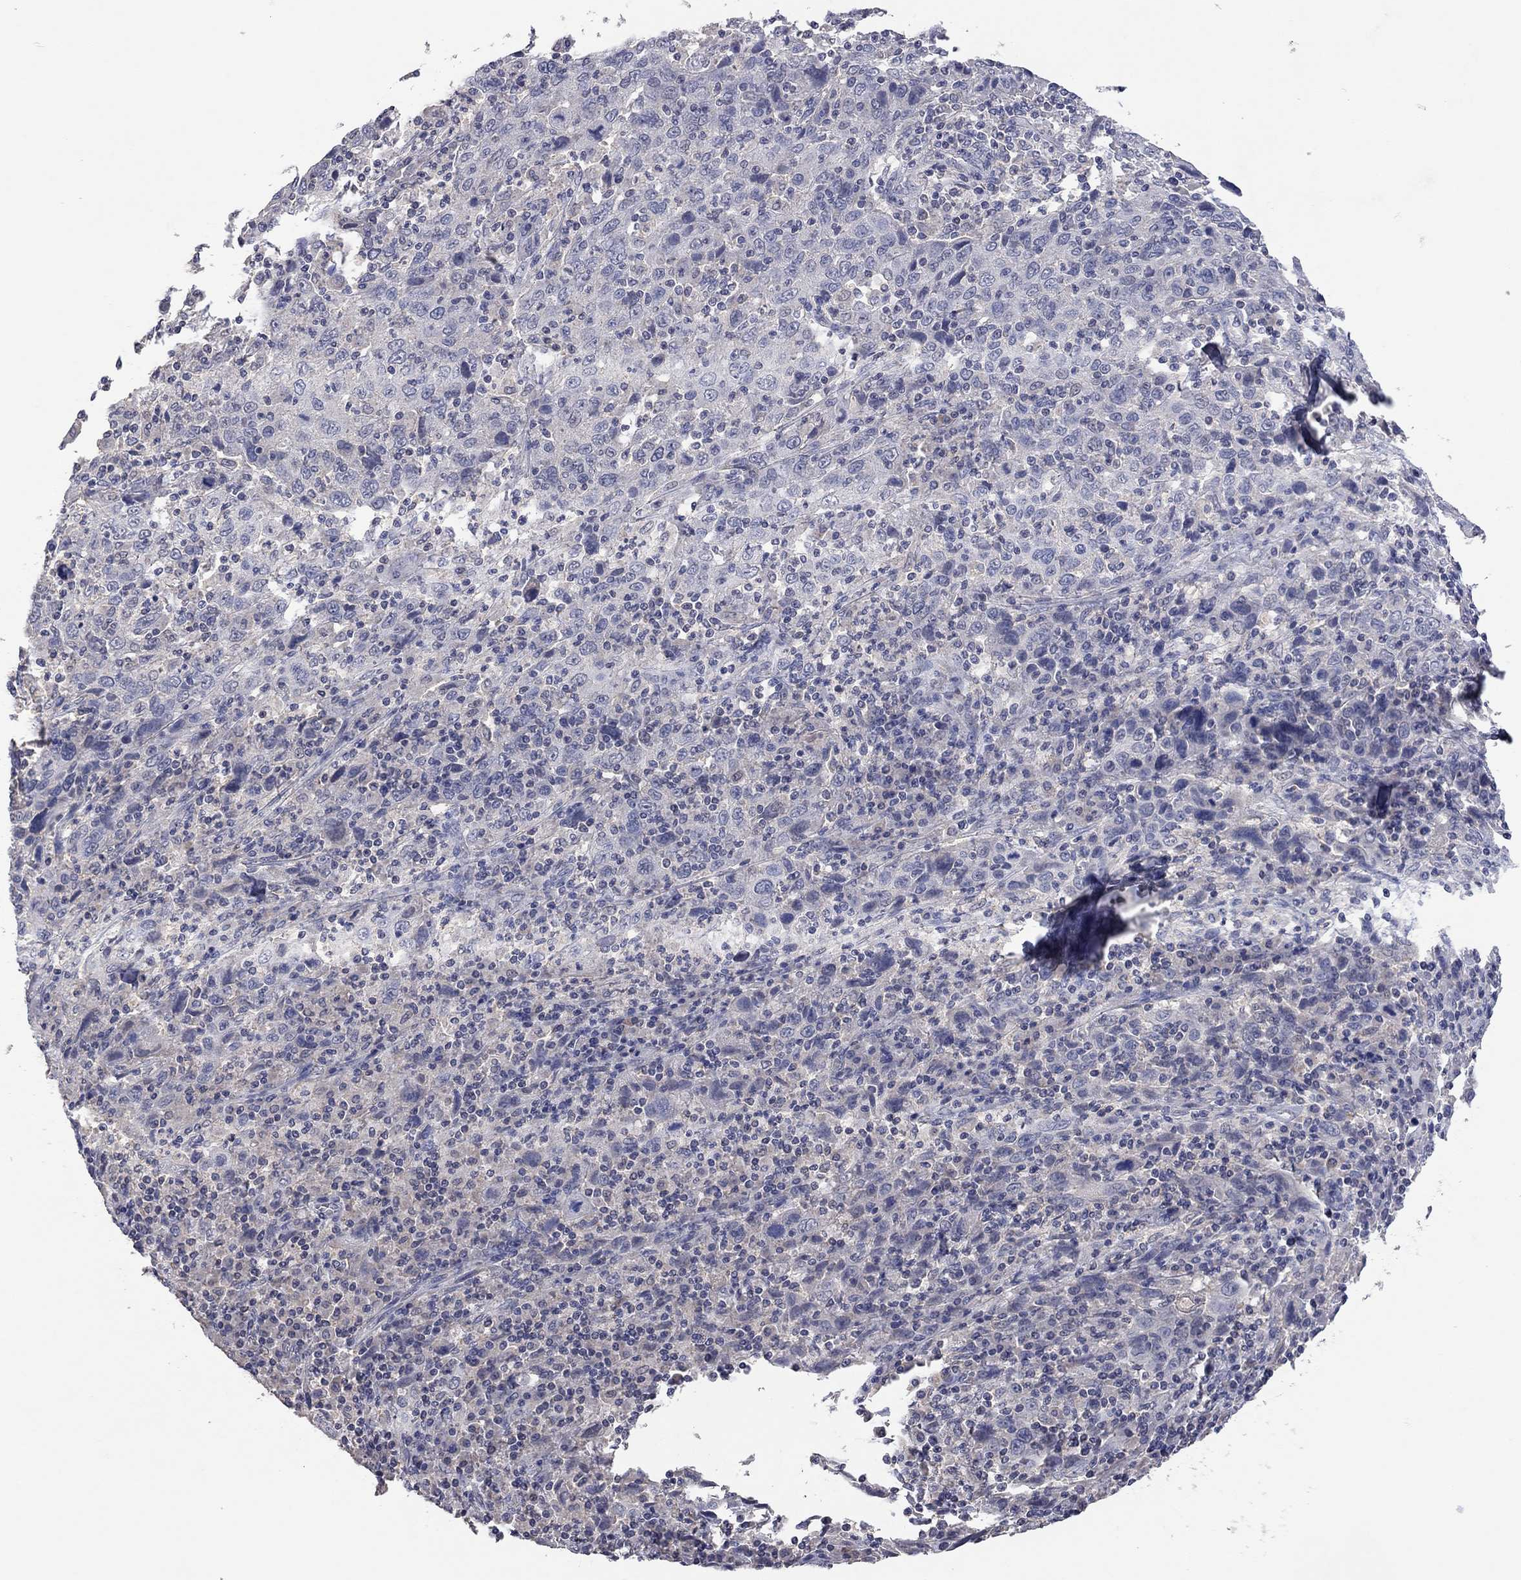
{"staining": {"intensity": "negative", "quantity": "none", "location": "none"}, "tissue": "cervical cancer", "cell_type": "Tumor cells", "image_type": "cancer", "snomed": [{"axis": "morphology", "description": "Squamous cell carcinoma, NOS"}, {"axis": "topography", "description": "Cervix"}], "caption": "Cervical cancer stained for a protein using immunohistochemistry exhibits no staining tumor cells.", "gene": "MMP13", "patient": {"sex": "female", "age": 46}}